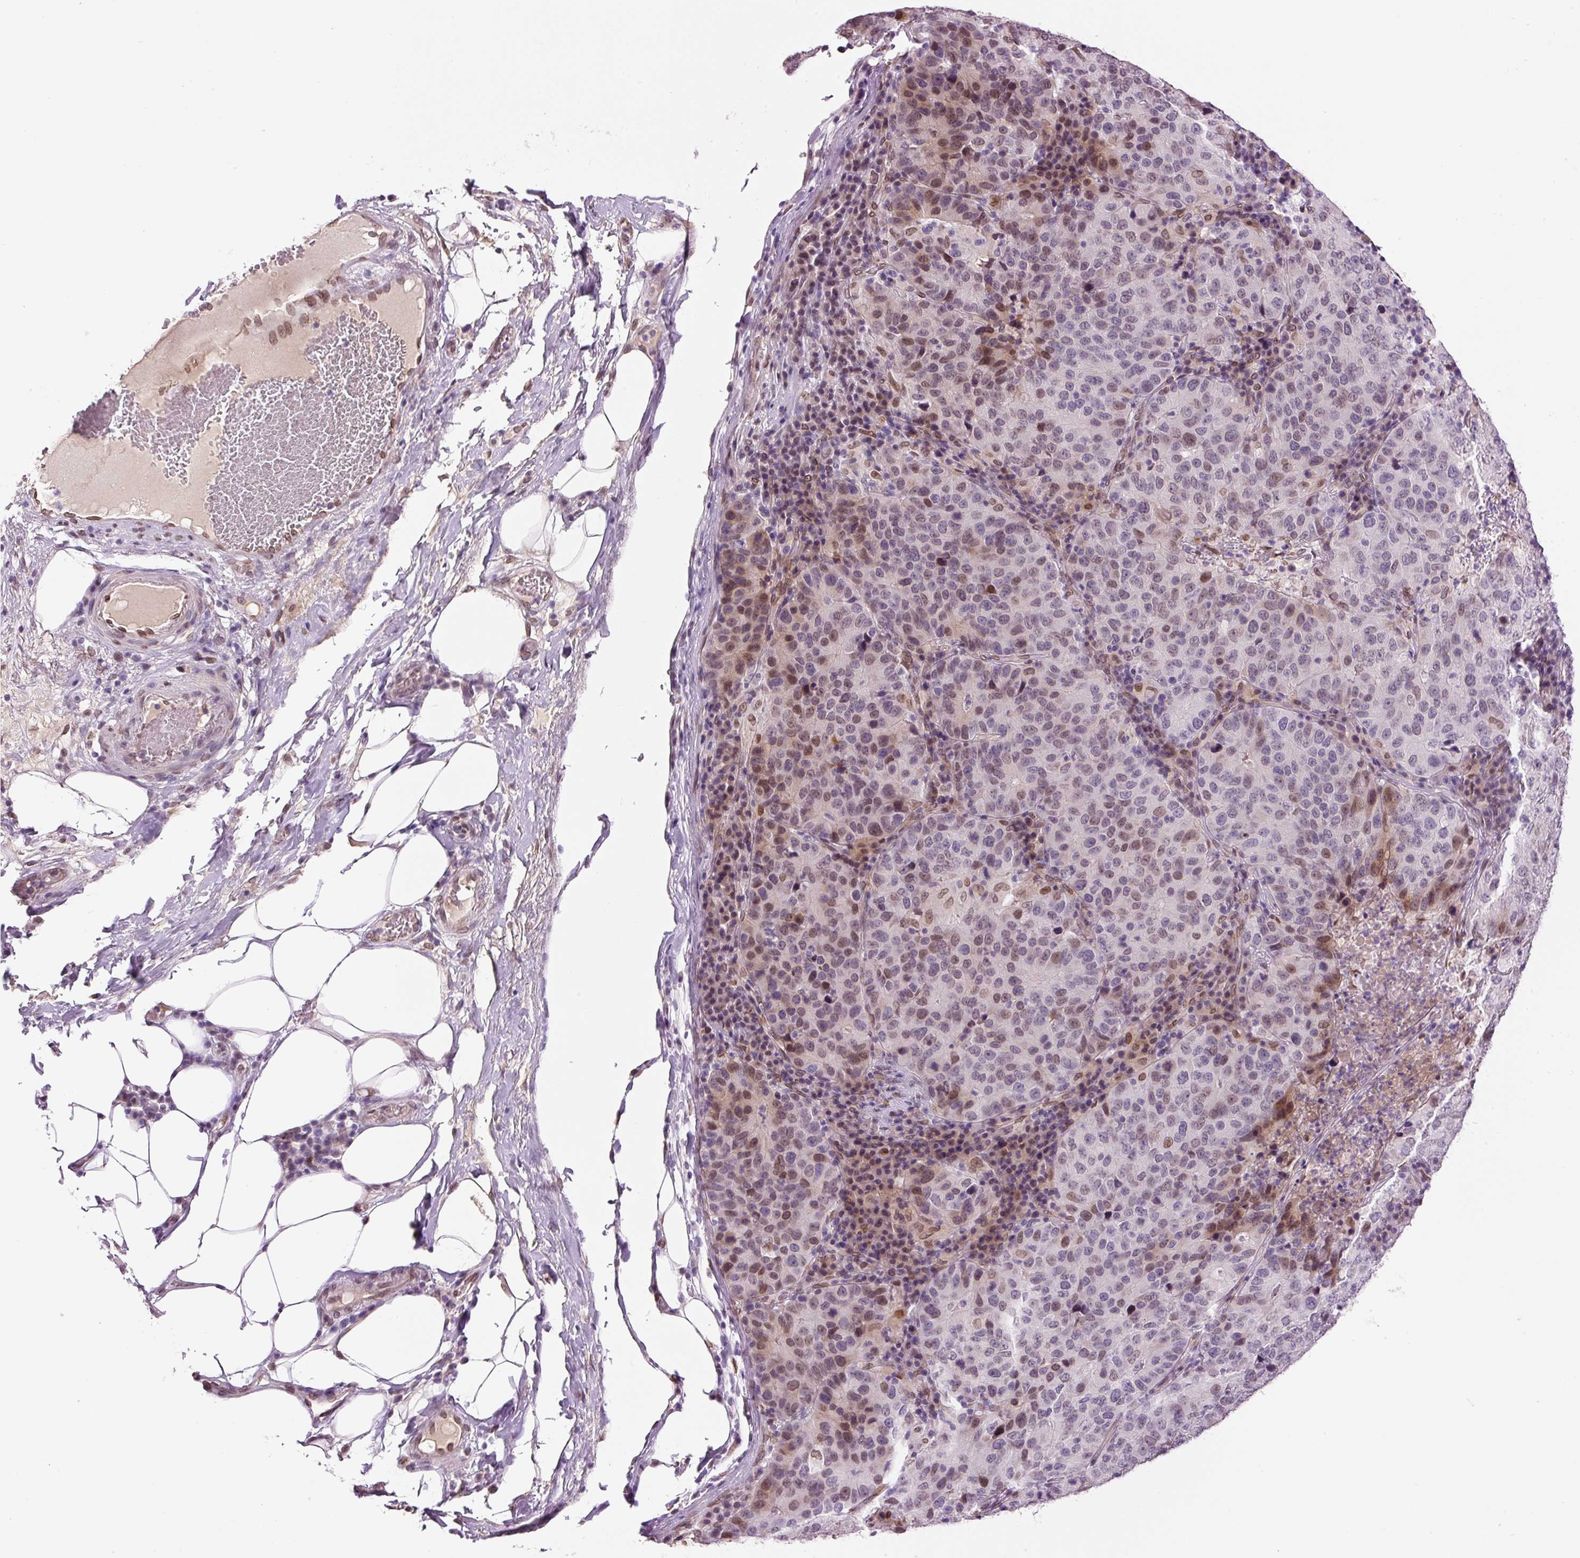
{"staining": {"intensity": "moderate", "quantity": "<25%", "location": "nuclear"}, "tissue": "stomach cancer", "cell_type": "Tumor cells", "image_type": "cancer", "snomed": [{"axis": "morphology", "description": "Adenocarcinoma, NOS"}, {"axis": "topography", "description": "Stomach"}], "caption": "Immunohistochemical staining of human stomach cancer (adenocarcinoma) displays low levels of moderate nuclear positivity in about <25% of tumor cells.", "gene": "ZNF224", "patient": {"sex": "male", "age": 71}}